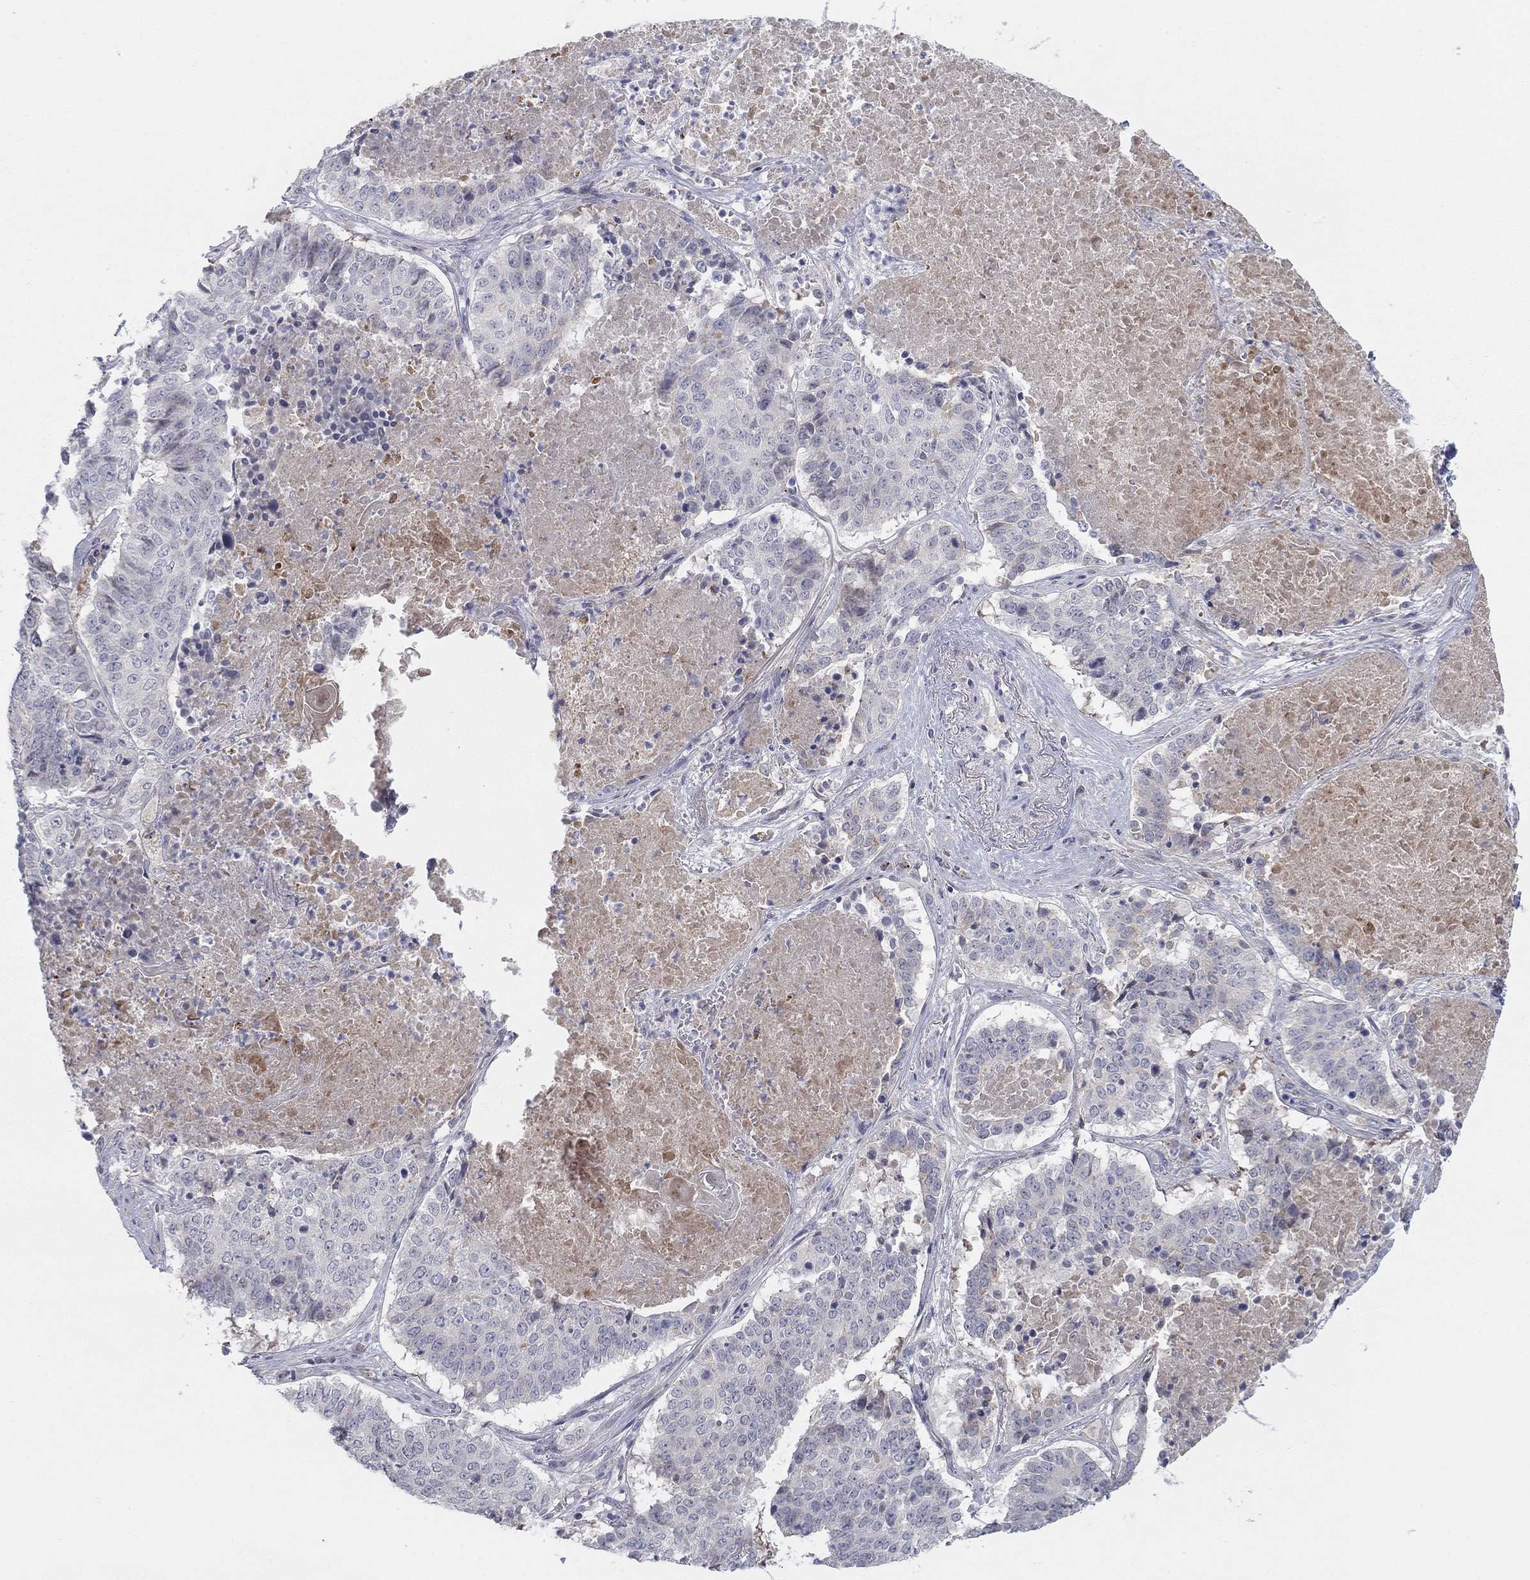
{"staining": {"intensity": "negative", "quantity": "none", "location": "none"}, "tissue": "lung cancer", "cell_type": "Tumor cells", "image_type": "cancer", "snomed": [{"axis": "morphology", "description": "Squamous cell carcinoma, NOS"}, {"axis": "topography", "description": "Lung"}], "caption": "IHC histopathology image of squamous cell carcinoma (lung) stained for a protein (brown), which exhibits no staining in tumor cells. (Immunohistochemistry, brightfield microscopy, high magnification).", "gene": "AMN1", "patient": {"sex": "male", "age": 64}}